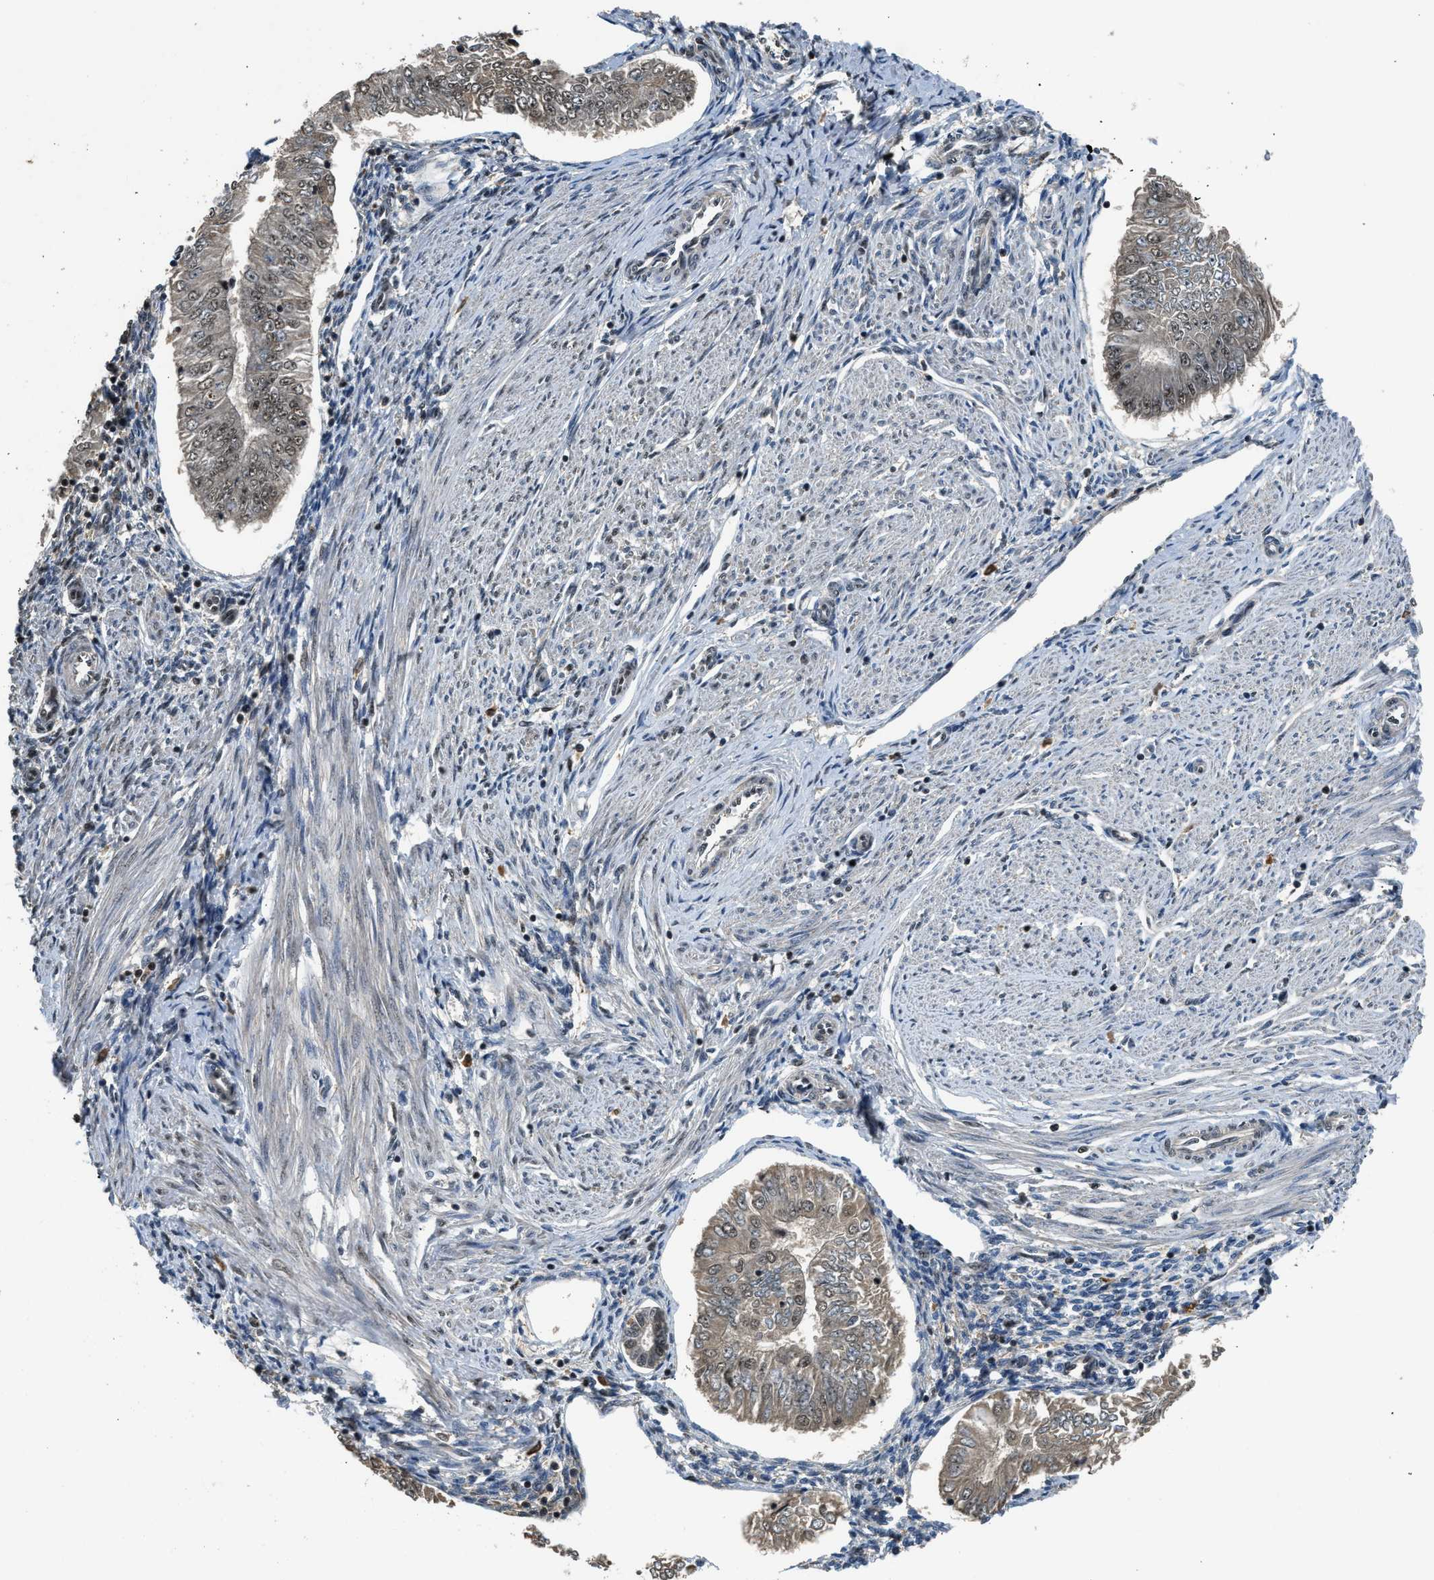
{"staining": {"intensity": "weak", "quantity": "25%-75%", "location": "cytoplasmic/membranous,nuclear"}, "tissue": "endometrial cancer", "cell_type": "Tumor cells", "image_type": "cancer", "snomed": [{"axis": "morphology", "description": "Adenocarcinoma, NOS"}, {"axis": "topography", "description": "Endometrium"}], "caption": "This histopathology image demonstrates endometrial cancer stained with immunohistochemistry (IHC) to label a protein in brown. The cytoplasmic/membranous and nuclear of tumor cells show weak positivity for the protein. Nuclei are counter-stained blue.", "gene": "SLC15A4", "patient": {"sex": "female", "age": 53}}